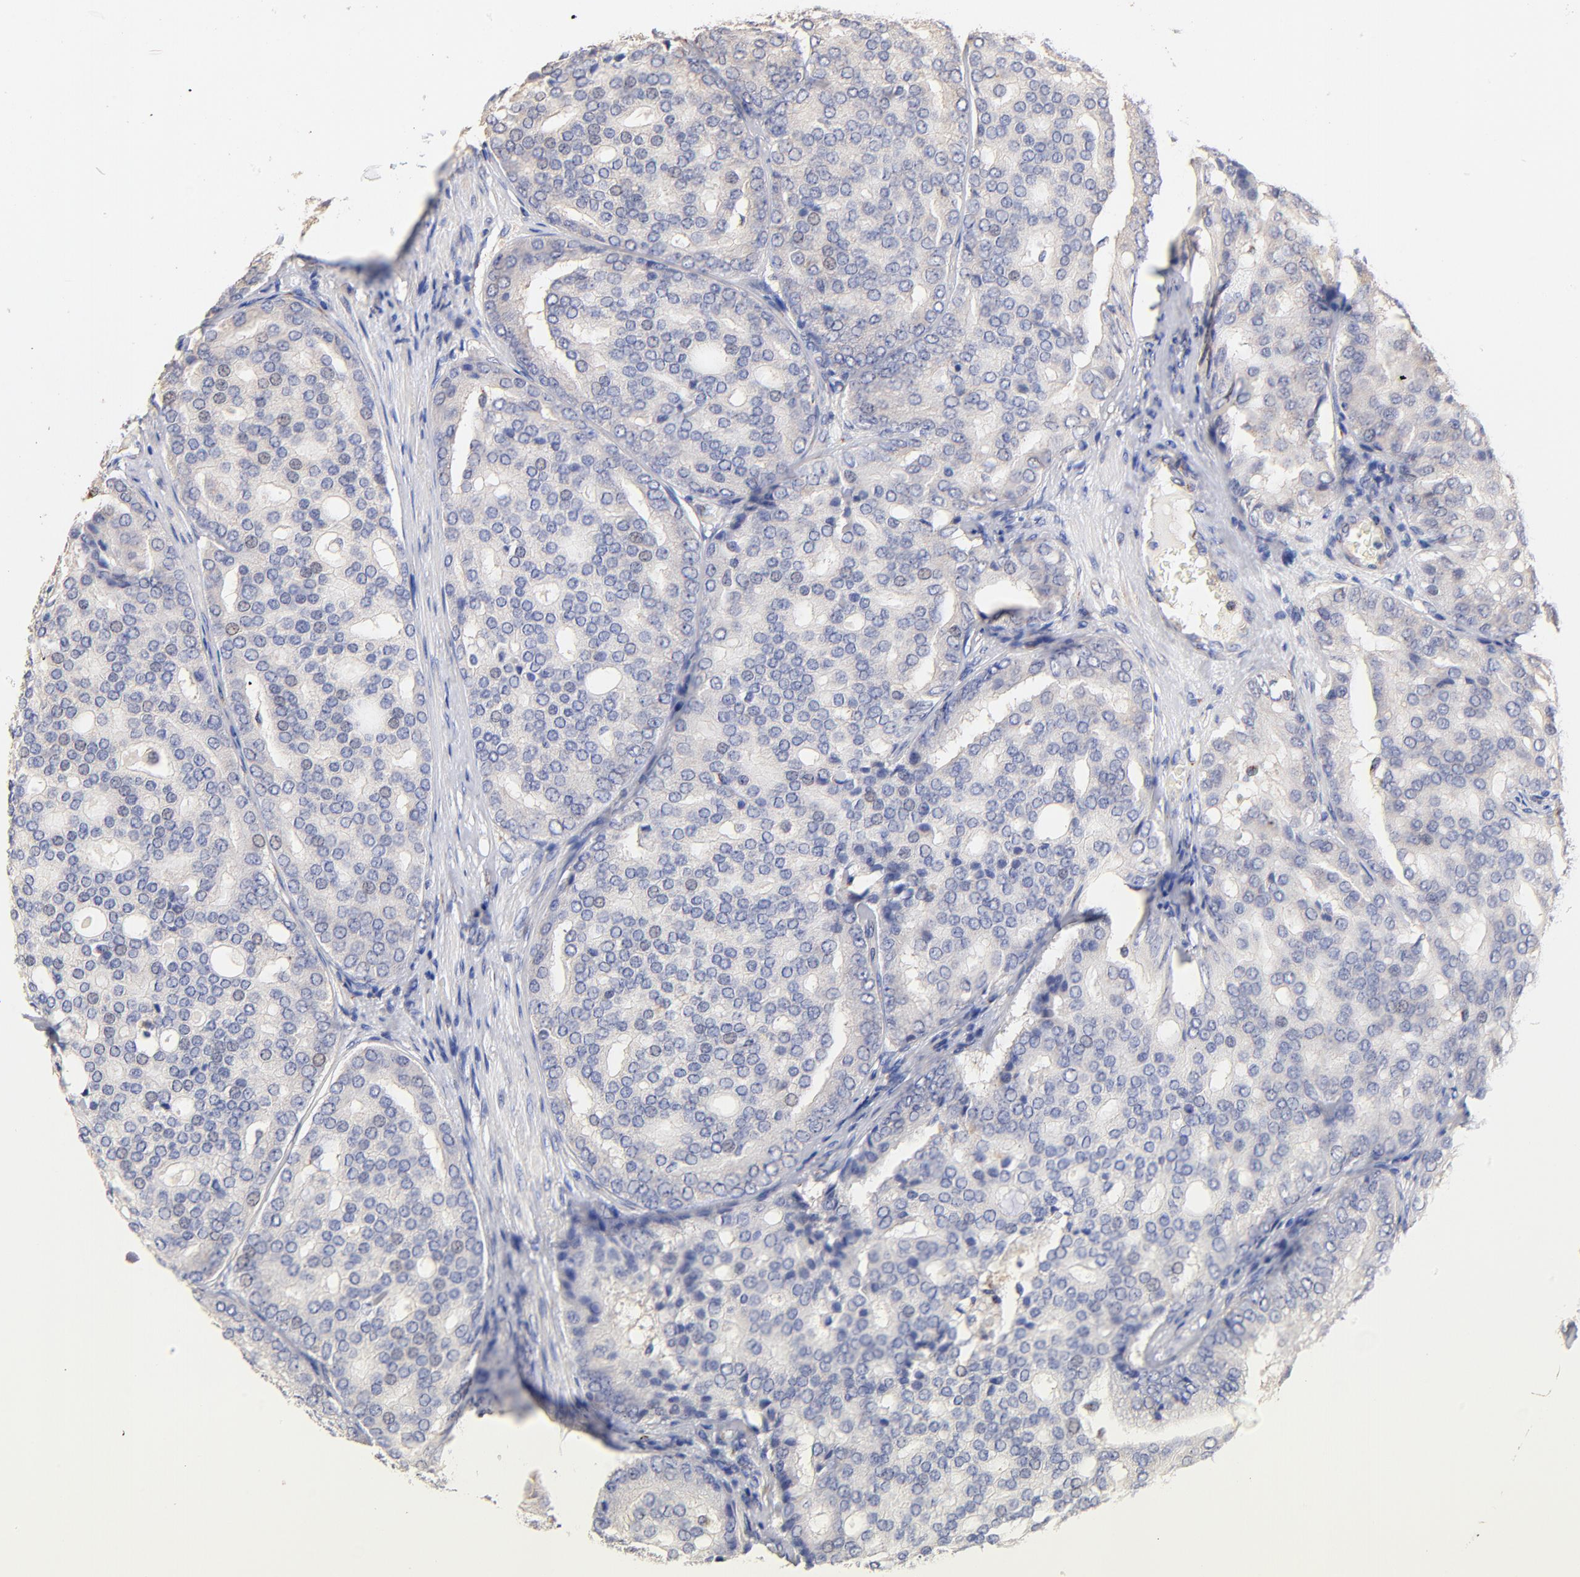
{"staining": {"intensity": "negative", "quantity": "none", "location": "none"}, "tissue": "prostate cancer", "cell_type": "Tumor cells", "image_type": "cancer", "snomed": [{"axis": "morphology", "description": "Adenocarcinoma, High grade"}, {"axis": "topography", "description": "Prostate"}], "caption": "A high-resolution image shows immunohistochemistry staining of prostate cancer (high-grade adenocarcinoma), which displays no significant staining in tumor cells.", "gene": "FMNL3", "patient": {"sex": "male", "age": 64}}